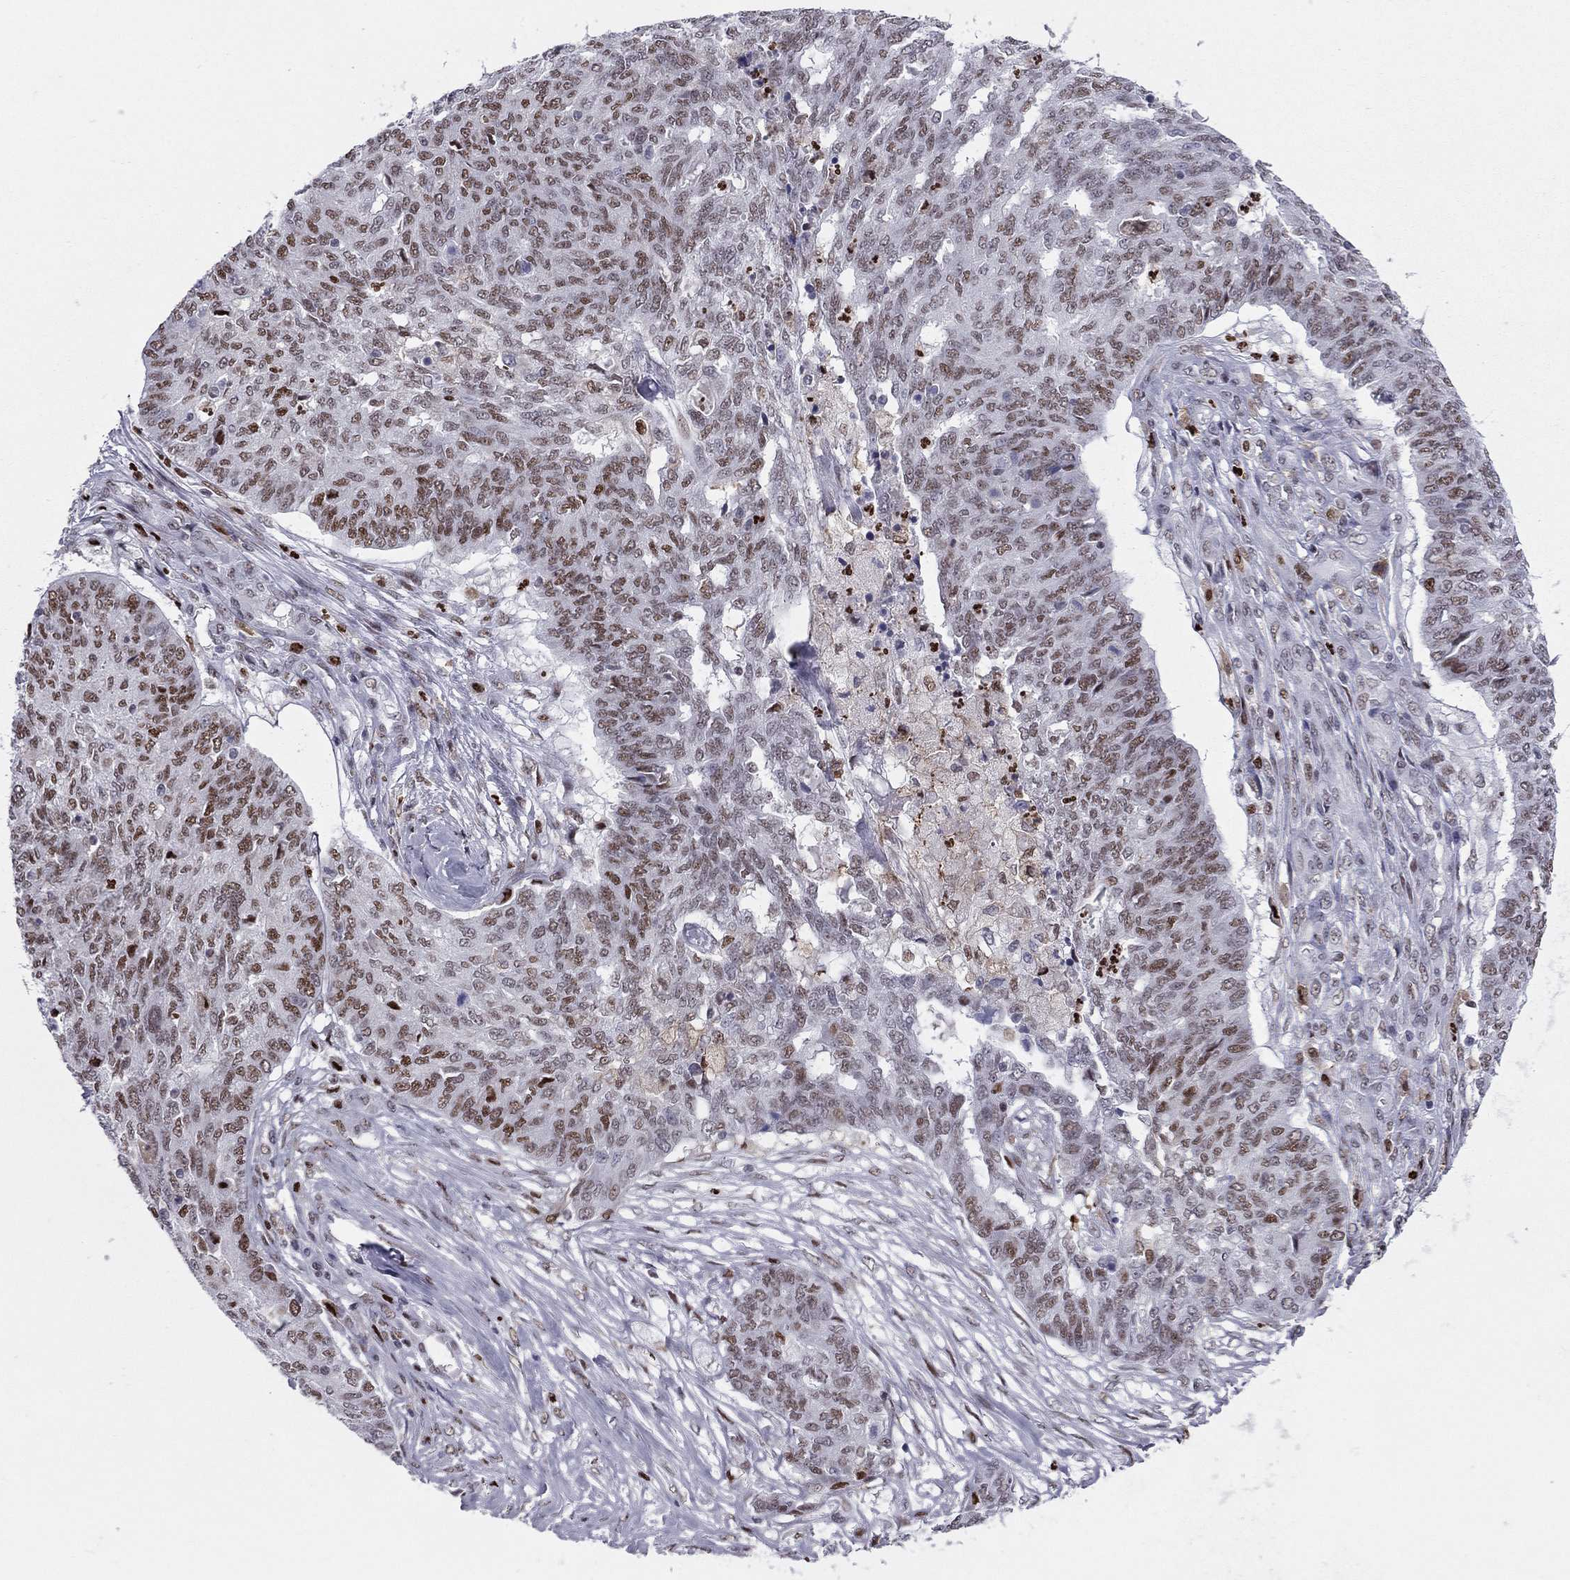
{"staining": {"intensity": "moderate", "quantity": ">75%", "location": "nuclear"}, "tissue": "ovarian cancer", "cell_type": "Tumor cells", "image_type": "cancer", "snomed": [{"axis": "morphology", "description": "Cystadenocarcinoma, serous, NOS"}, {"axis": "topography", "description": "Ovary"}], "caption": "Human serous cystadenocarcinoma (ovarian) stained with a brown dye shows moderate nuclear positive positivity in approximately >75% of tumor cells.", "gene": "PCGF3", "patient": {"sex": "female", "age": 67}}